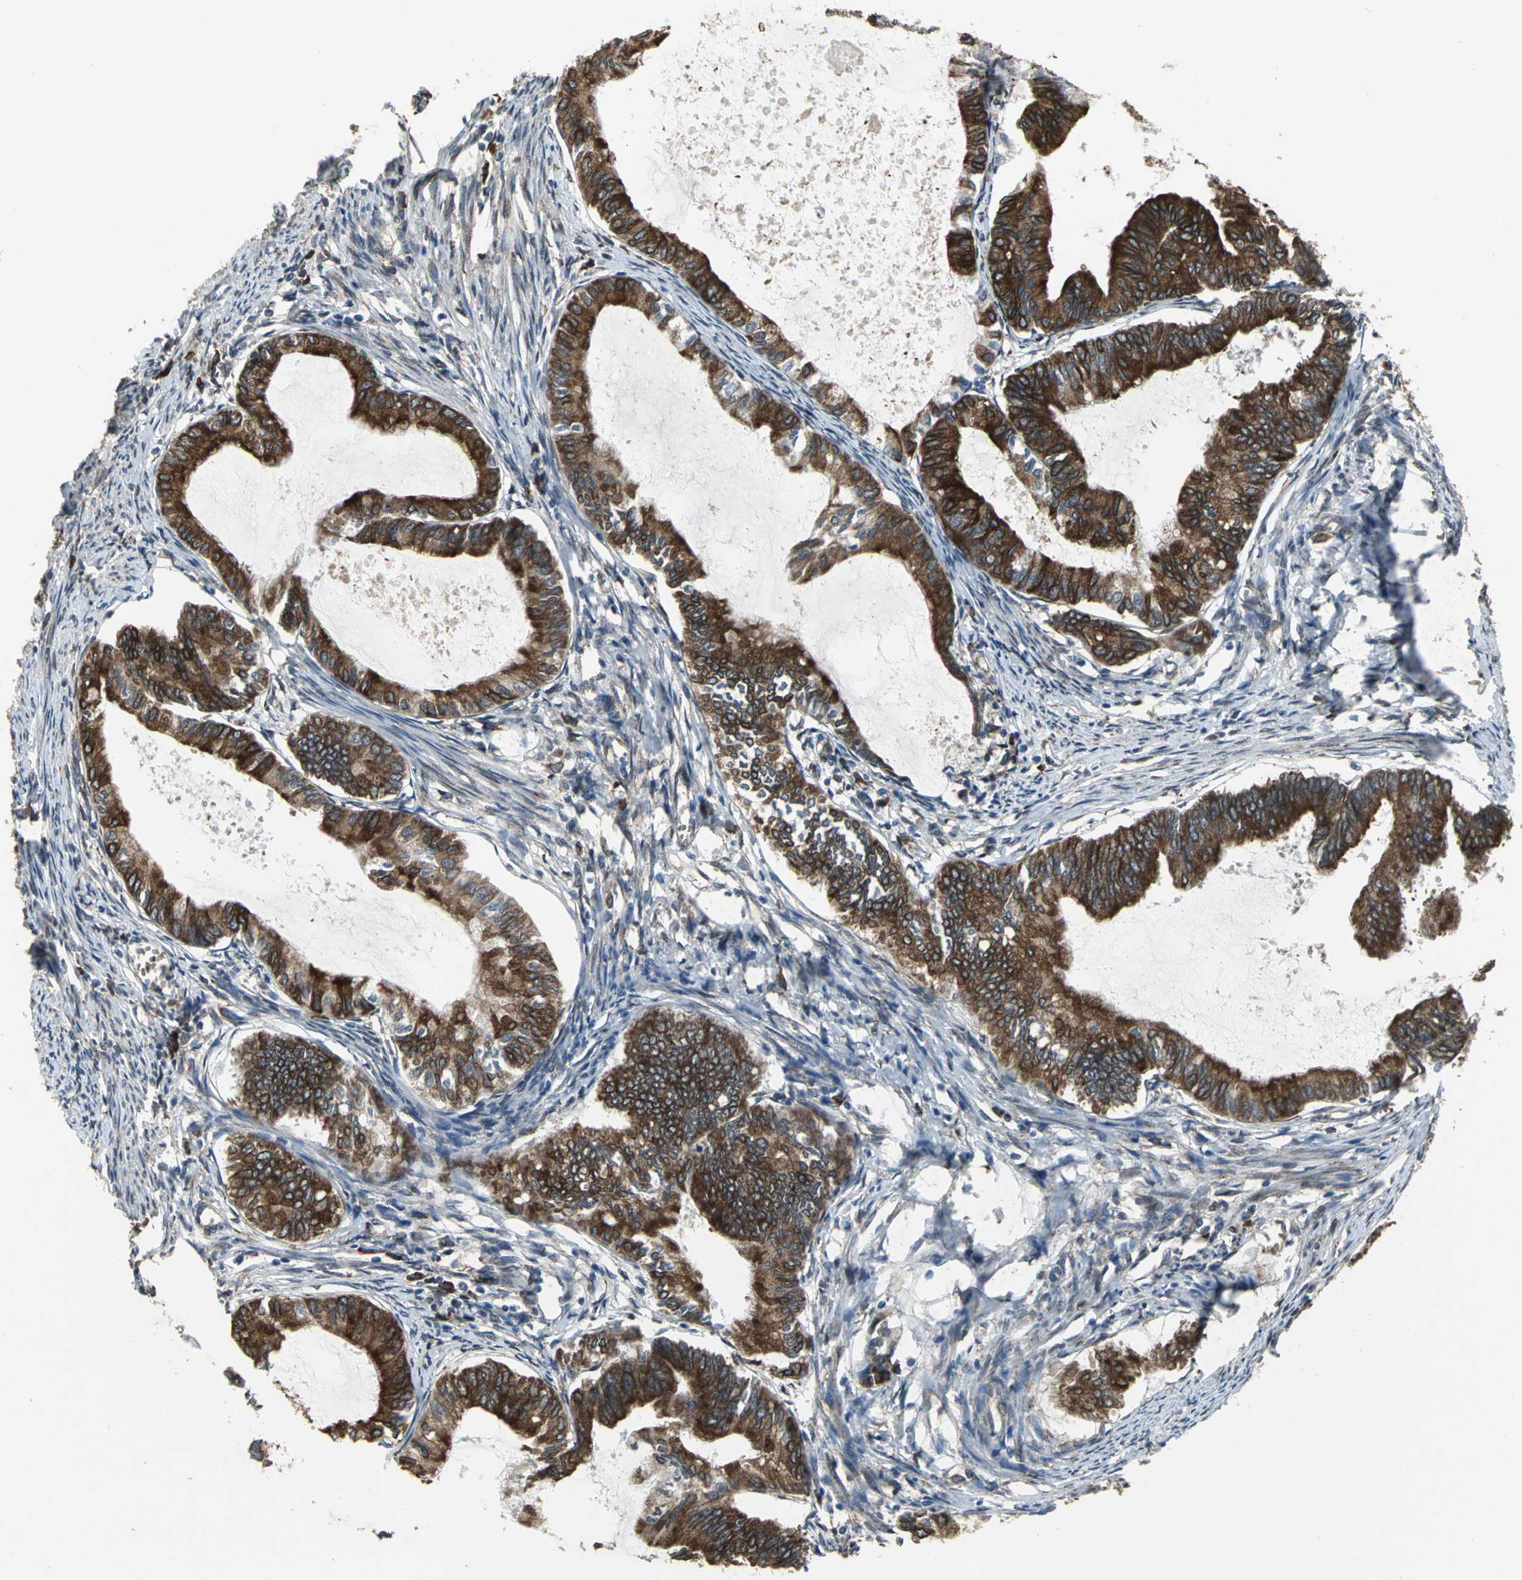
{"staining": {"intensity": "strong", "quantity": ">75%", "location": "cytoplasmic/membranous"}, "tissue": "endometrial cancer", "cell_type": "Tumor cells", "image_type": "cancer", "snomed": [{"axis": "morphology", "description": "Adenocarcinoma, NOS"}, {"axis": "topography", "description": "Endometrium"}], "caption": "Endometrial cancer (adenocarcinoma) tissue shows strong cytoplasmic/membranous positivity in approximately >75% of tumor cells", "gene": "SYVN1", "patient": {"sex": "female", "age": 86}}